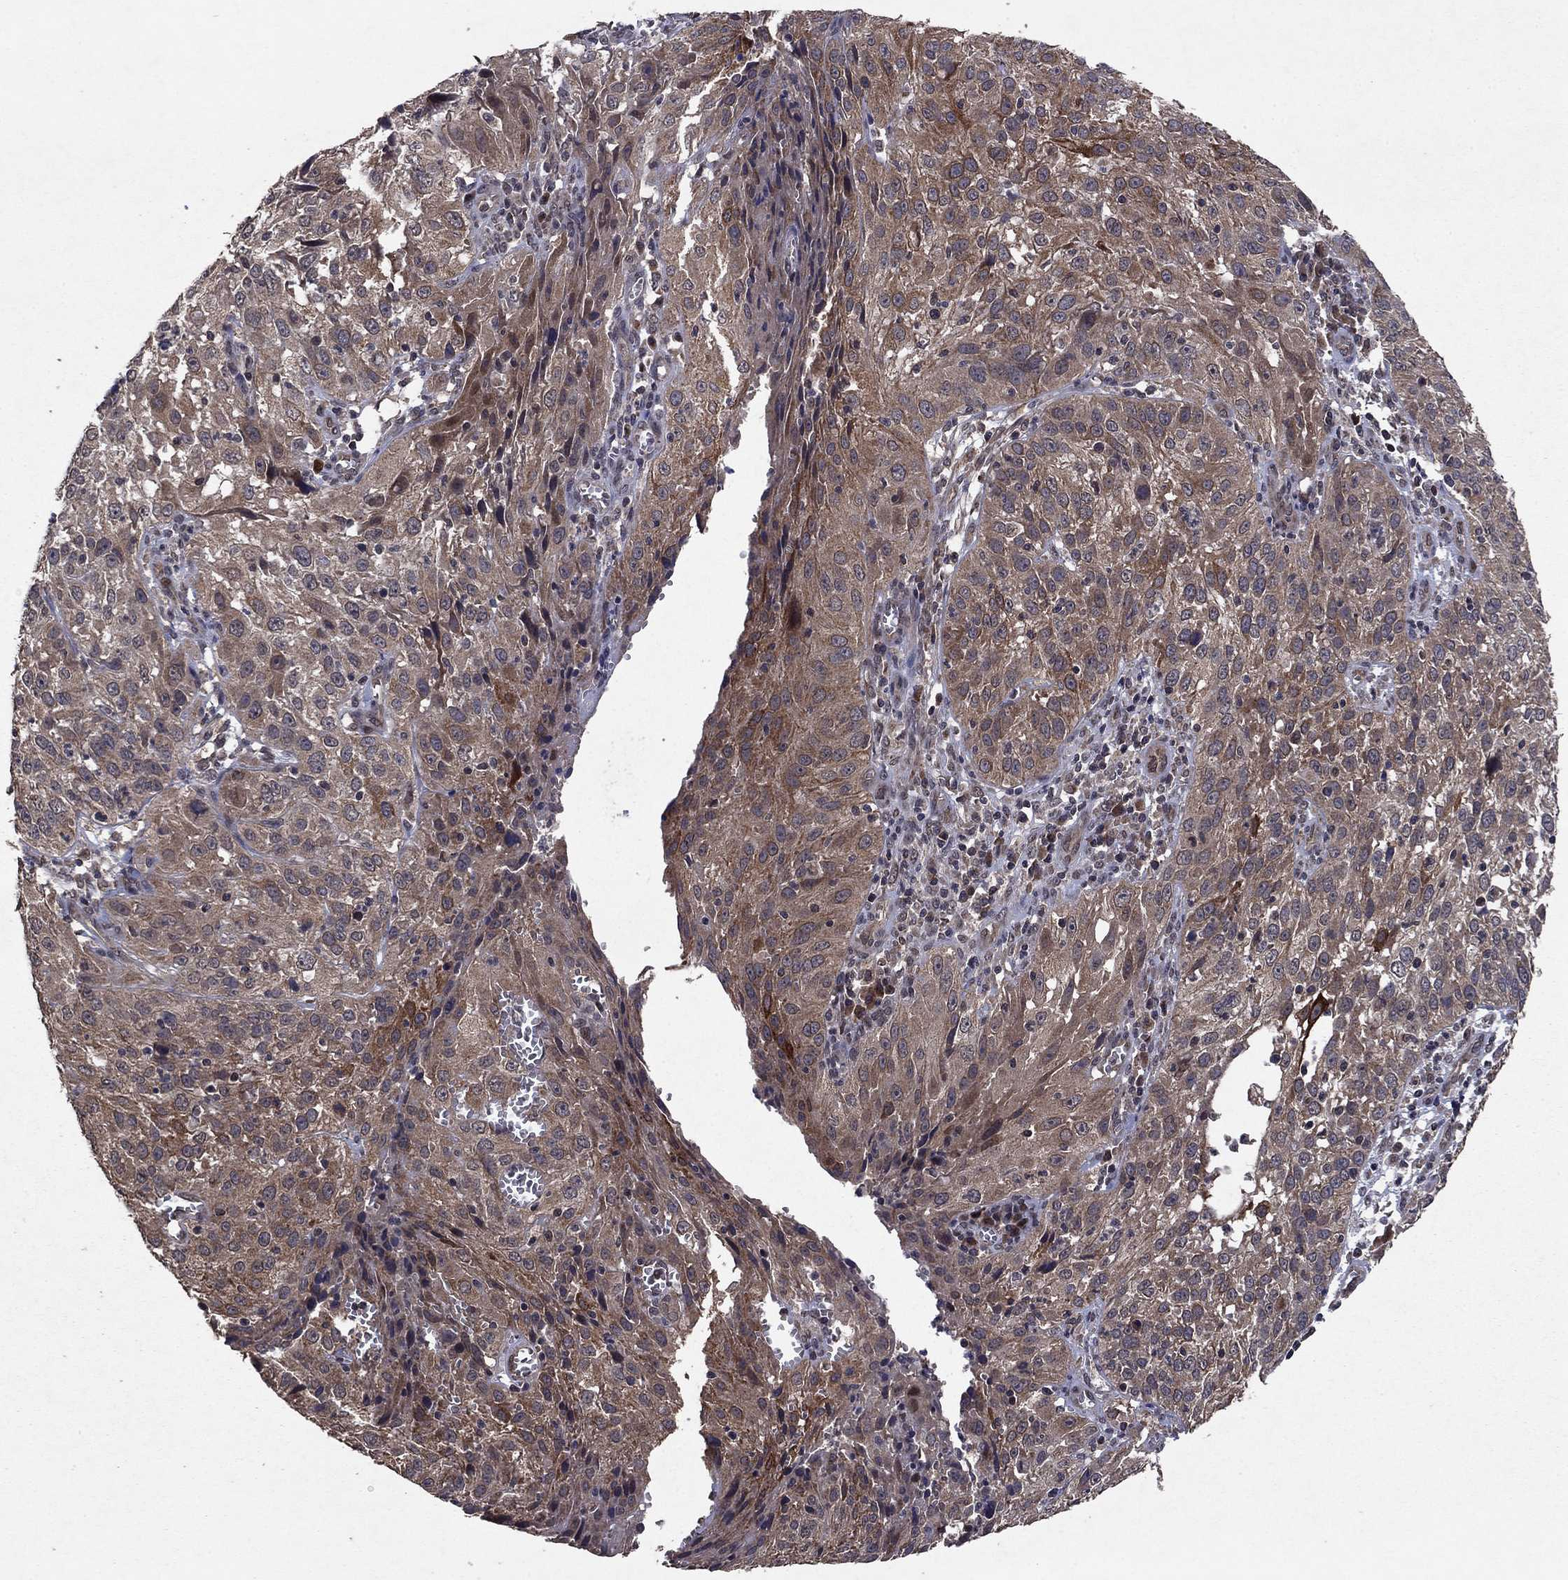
{"staining": {"intensity": "moderate", "quantity": ">75%", "location": "cytoplasmic/membranous"}, "tissue": "cervical cancer", "cell_type": "Tumor cells", "image_type": "cancer", "snomed": [{"axis": "morphology", "description": "Squamous cell carcinoma, NOS"}, {"axis": "topography", "description": "Cervix"}], "caption": "A photomicrograph of squamous cell carcinoma (cervical) stained for a protein displays moderate cytoplasmic/membranous brown staining in tumor cells.", "gene": "DHRS1", "patient": {"sex": "female", "age": 32}}